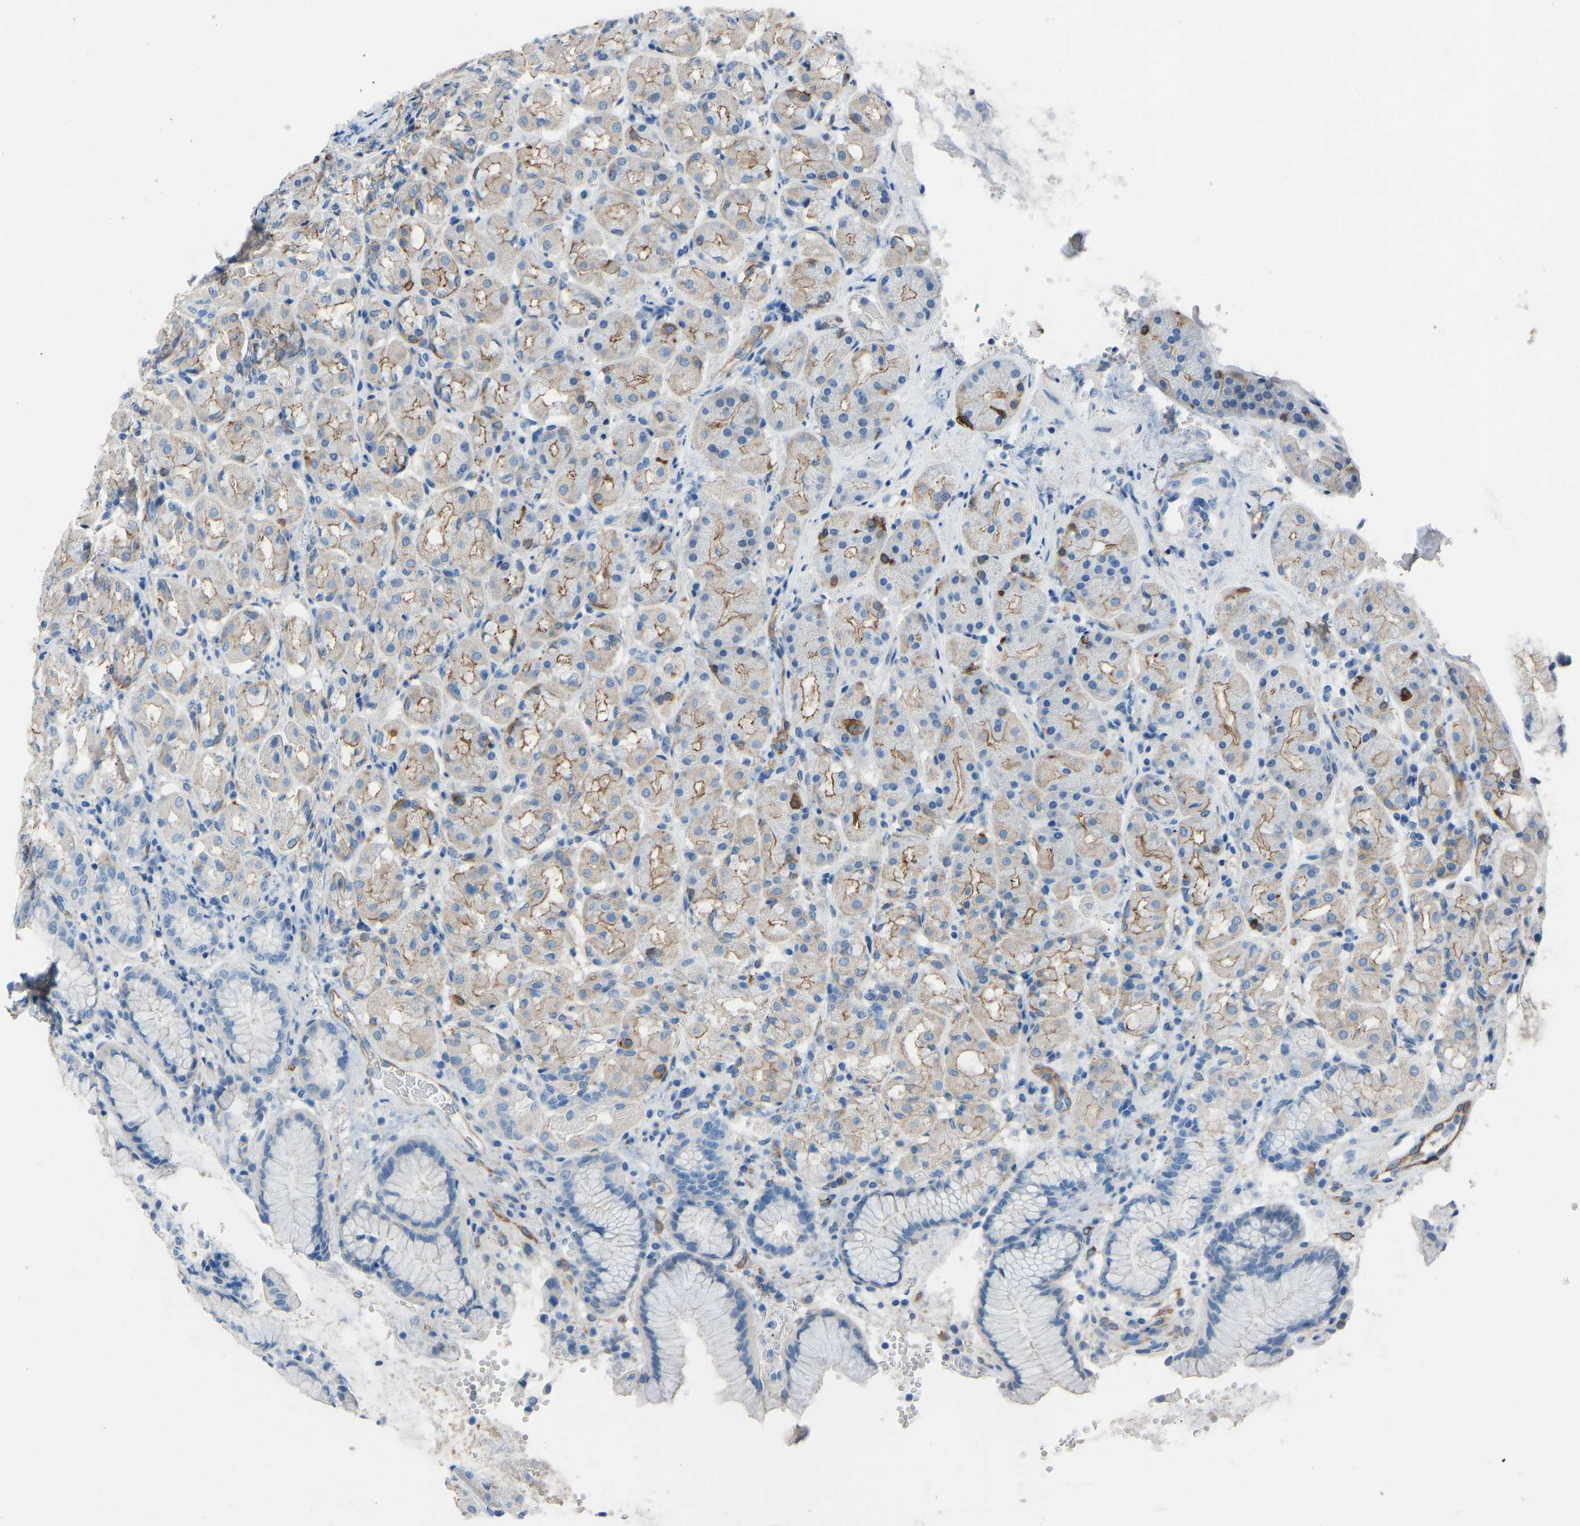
{"staining": {"intensity": "moderate", "quantity": "<25%", "location": "cytoplasmic/membranous"}, "tissue": "stomach", "cell_type": "Glandular cells", "image_type": "normal", "snomed": [{"axis": "morphology", "description": "Normal tissue, NOS"}, {"axis": "topography", "description": "Stomach"}, {"axis": "topography", "description": "Stomach, lower"}], "caption": "Immunohistochemistry image of unremarkable stomach: stomach stained using immunohistochemistry demonstrates low levels of moderate protein expression localized specifically in the cytoplasmic/membranous of glandular cells, appearing as a cytoplasmic/membranous brown color.", "gene": "MYH10", "patient": {"sex": "female", "age": 56}}